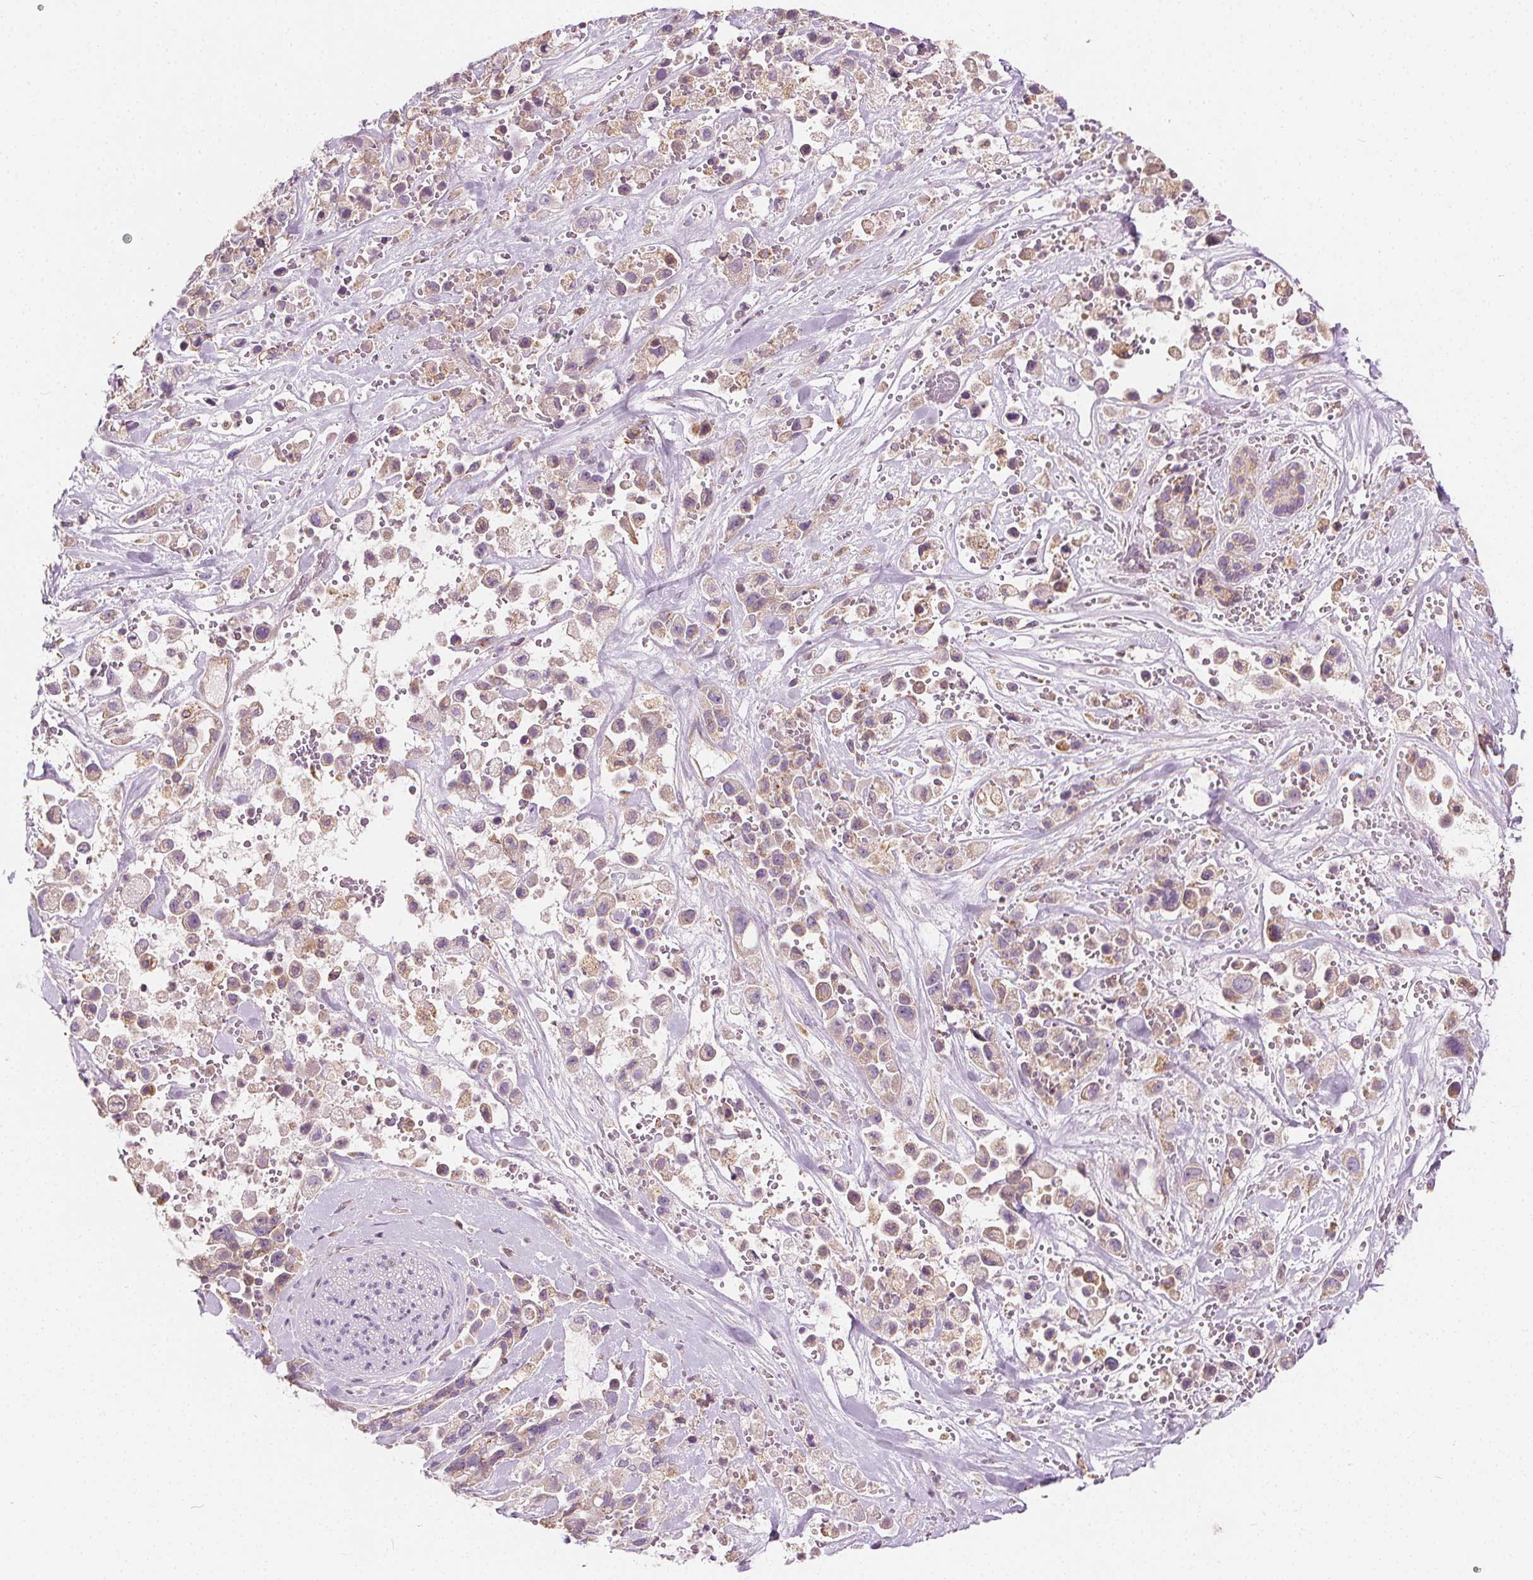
{"staining": {"intensity": "weak", "quantity": "25%-75%", "location": "cytoplasmic/membranous"}, "tissue": "pancreatic cancer", "cell_type": "Tumor cells", "image_type": "cancer", "snomed": [{"axis": "morphology", "description": "Adenocarcinoma, NOS"}, {"axis": "topography", "description": "Pancreas"}], "caption": "IHC micrograph of neoplastic tissue: pancreatic cancer (adenocarcinoma) stained using immunohistochemistry (IHC) exhibits low levels of weak protein expression localized specifically in the cytoplasmic/membranous of tumor cells, appearing as a cytoplasmic/membranous brown color.", "gene": "RAB20", "patient": {"sex": "male", "age": 44}}